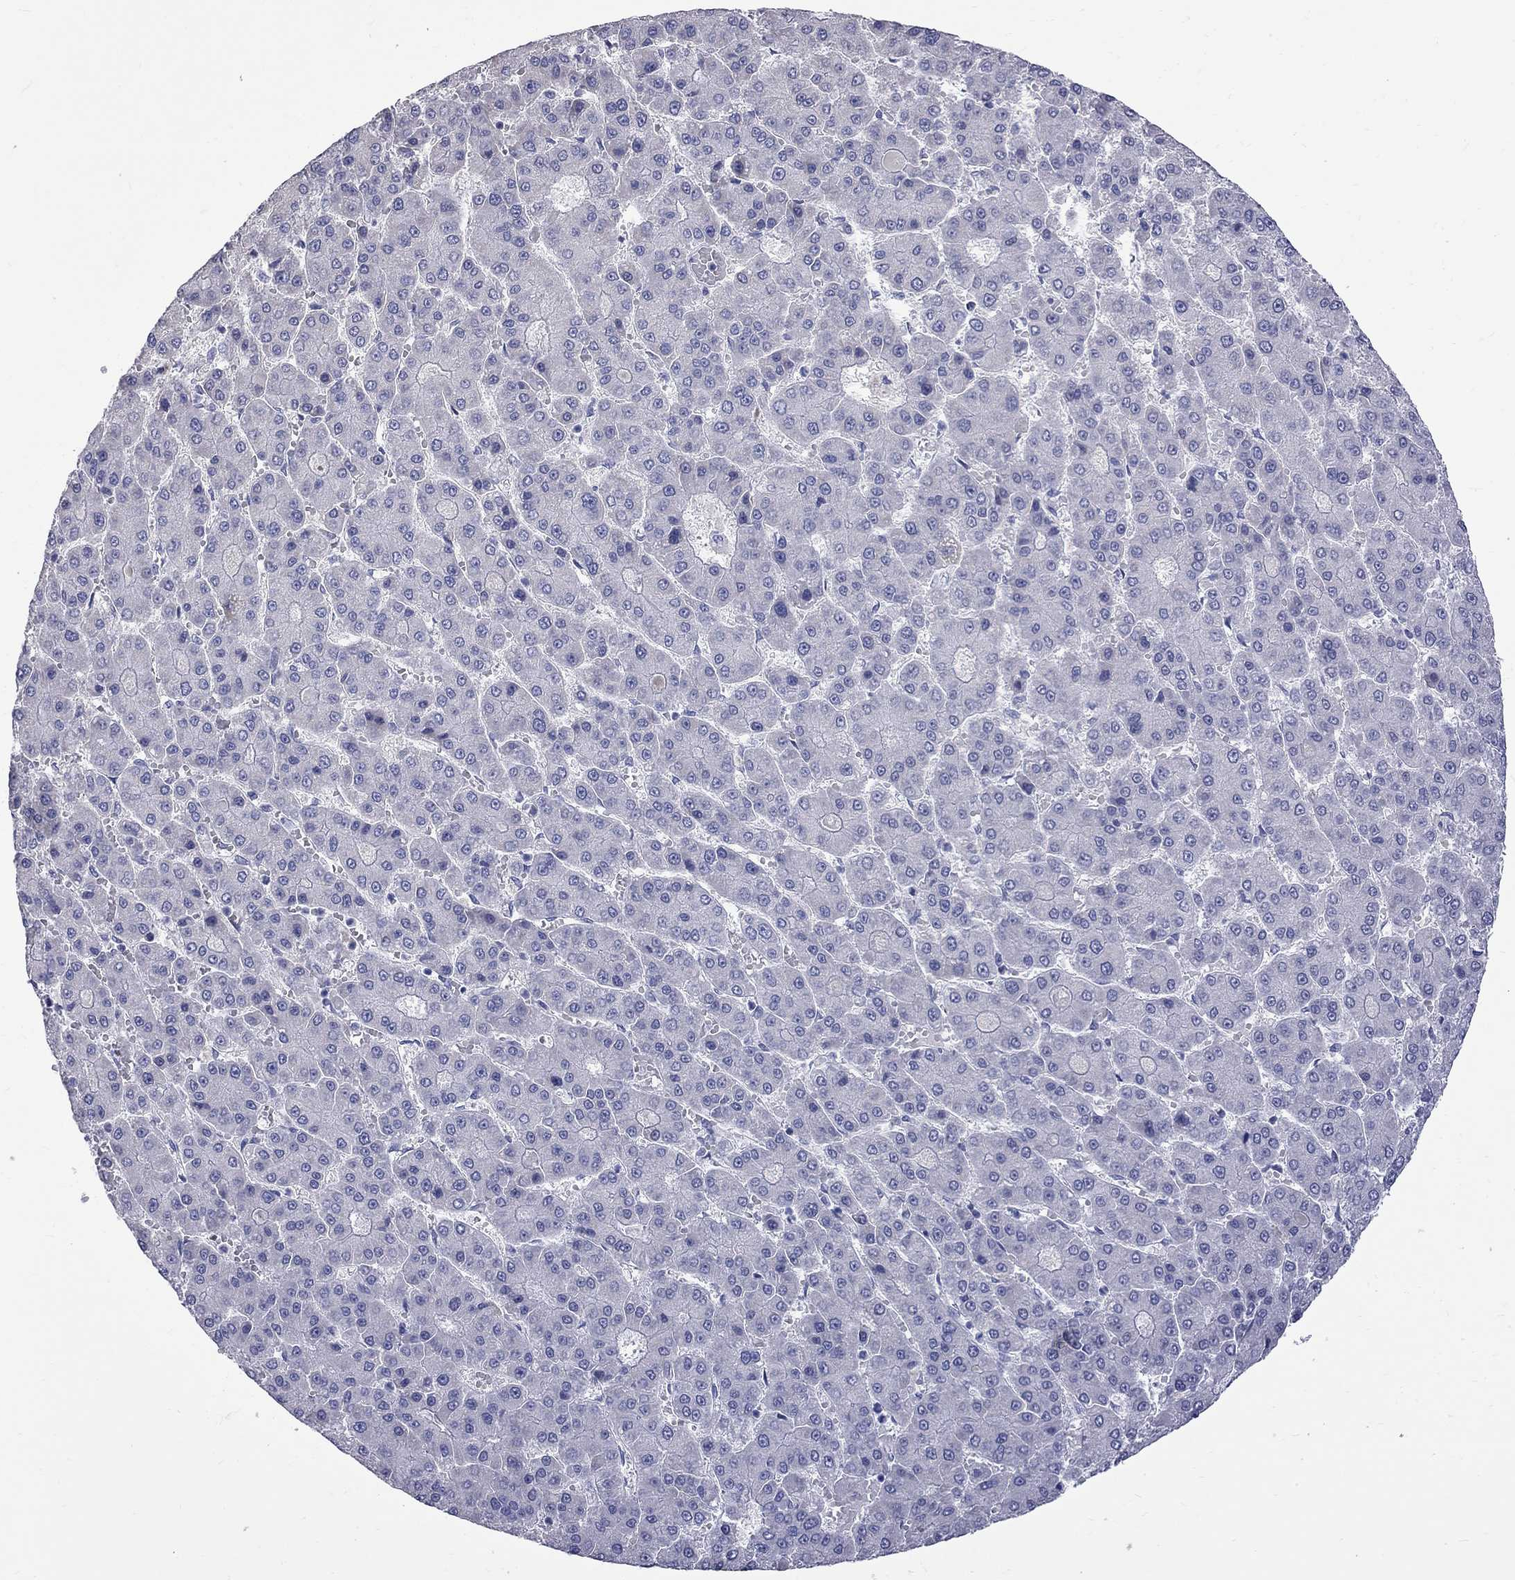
{"staining": {"intensity": "negative", "quantity": "none", "location": "none"}, "tissue": "liver cancer", "cell_type": "Tumor cells", "image_type": "cancer", "snomed": [{"axis": "morphology", "description": "Carcinoma, Hepatocellular, NOS"}, {"axis": "topography", "description": "Liver"}], "caption": "Immunohistochemistry (IHC) photomicrograph of human hepatocellular carcinoma (liver) stained for a protein (brown), which reveals no staining in tumor cells.", "gene": "KCND2", "patient": {"sex": "male", "age": 70}}